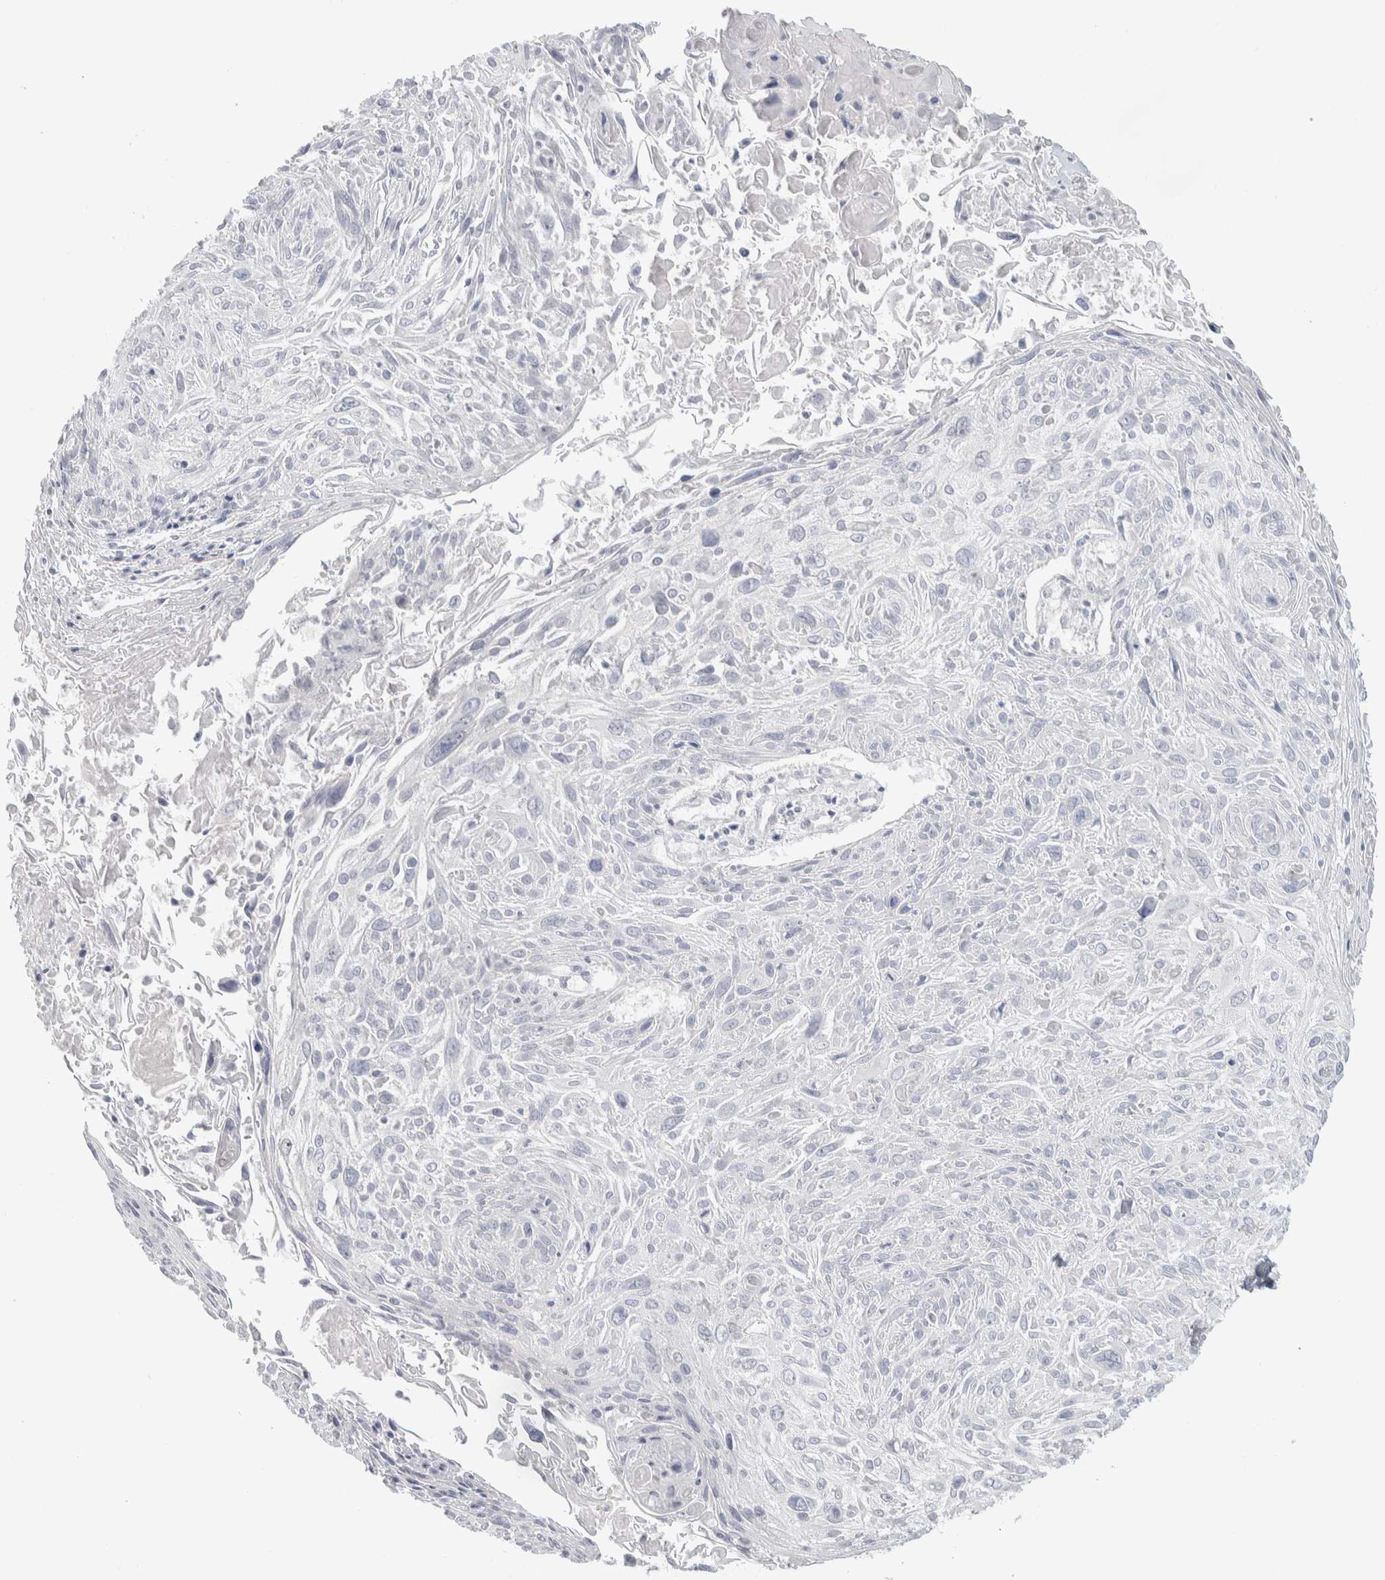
{"staining": {"intensity": "negative", "quantity": "none", "location": "none"}, "tissue": "cervical cancer", "cell_type": "Tumor cells", "image_type": "cancer", "snomed": [{"axis": "morphology", "description": "Squamous cell carcinoma, NOS"}, {"axis": "topography", "description": "Cervix"}], "caption": "Tumor cells are negative for protein expression in human cervical squamous cell carcinoma.", "gene": "DCXR", "patient": {"sex": "female", "age": 51}}